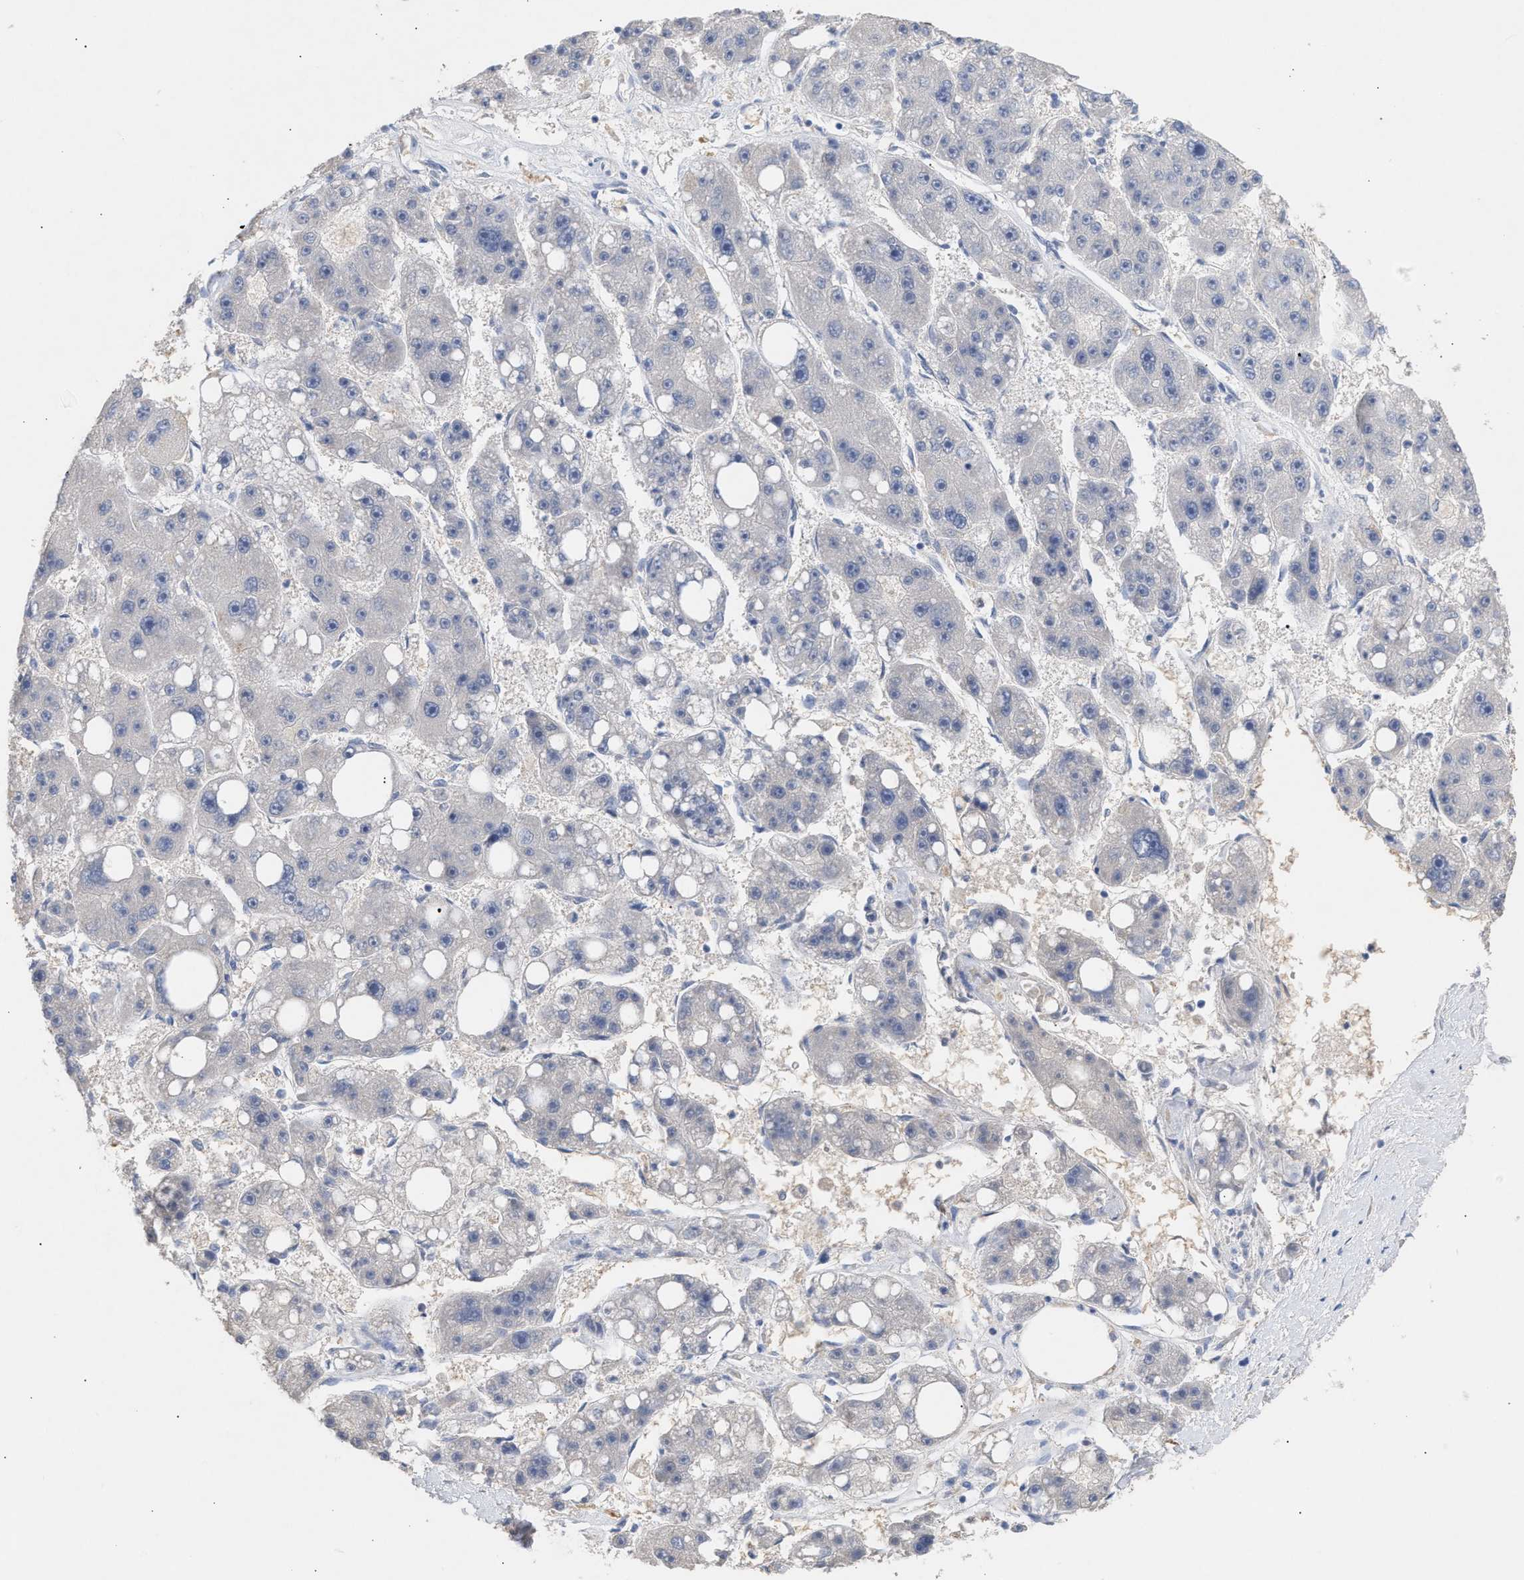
{"staining": {"intensity": "negative", "quantity": "none", "location": "none"}, "tissue": "liver cancer", "cell_type": "Tumor cells", "image_type": "cancer", "snomed": [{"axis": "morphology", "description": "Carcinoma, Hepatocellular, NOS"}, {"axis": "topography", "description": "Liver"}], "caption": "Histopathology image shows no protein expression in tumor cells of liver hepatocellular carcinoma tissue.", "gene": "SELENOM", "patient": {"sex": "female", "age": 61}}